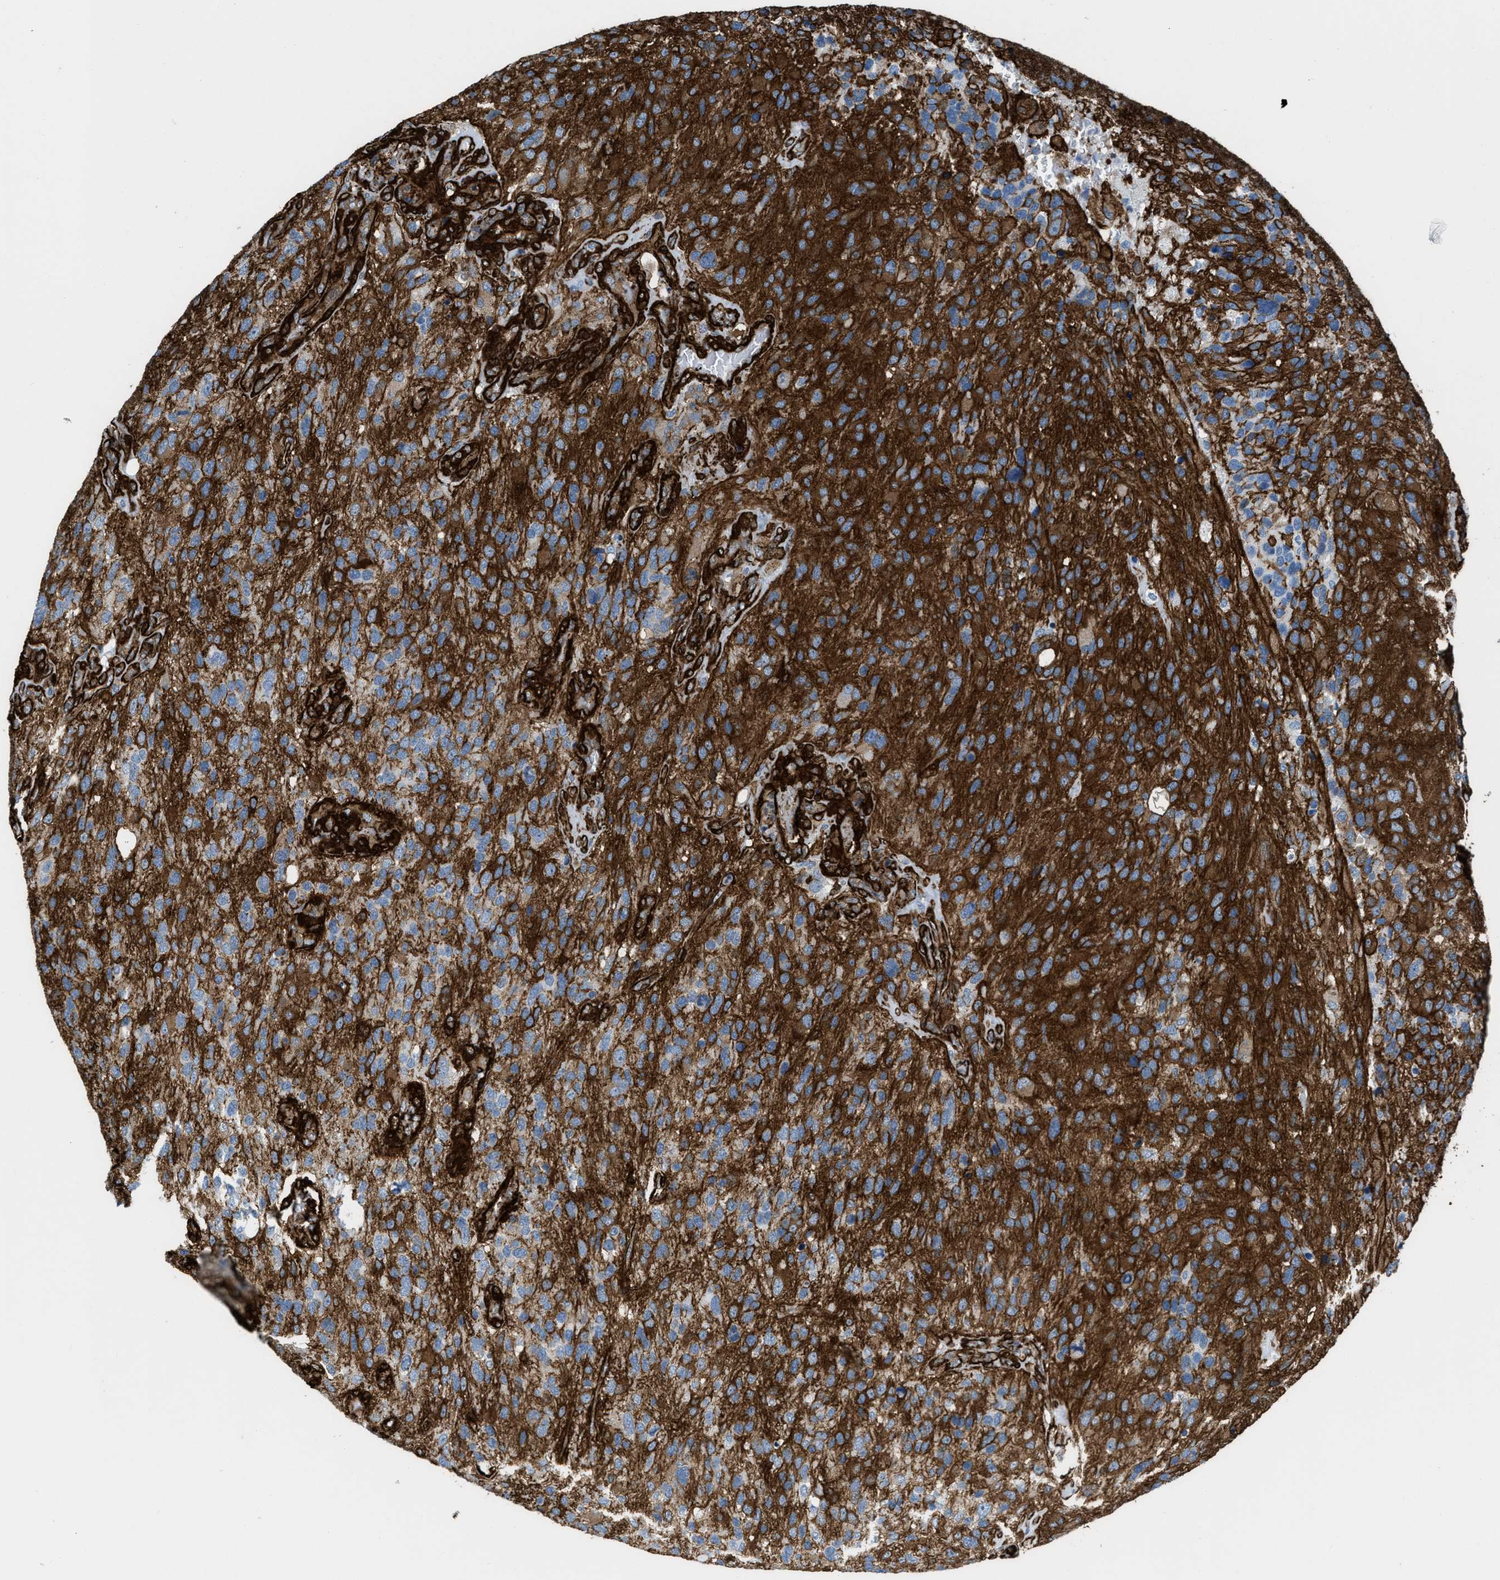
{"staining": {"intensity": "strong", "quantity": "25%-75%", "location": "cytoplasmic/membranous"}, "tissue": "glioma", "cell_type": "Tumor cells", "image_type": "cancer", "snomed": [{"axis": "morphology", "description": "Glioma, malignant, High grade"}, {"axis": "topography", "description": "Brain"}], "caption": "Human glioma stained with a protein marker shows strong staining in tumor cells.", "gene": "CALD1", "patient": {"sex": "female", "age": 58}}